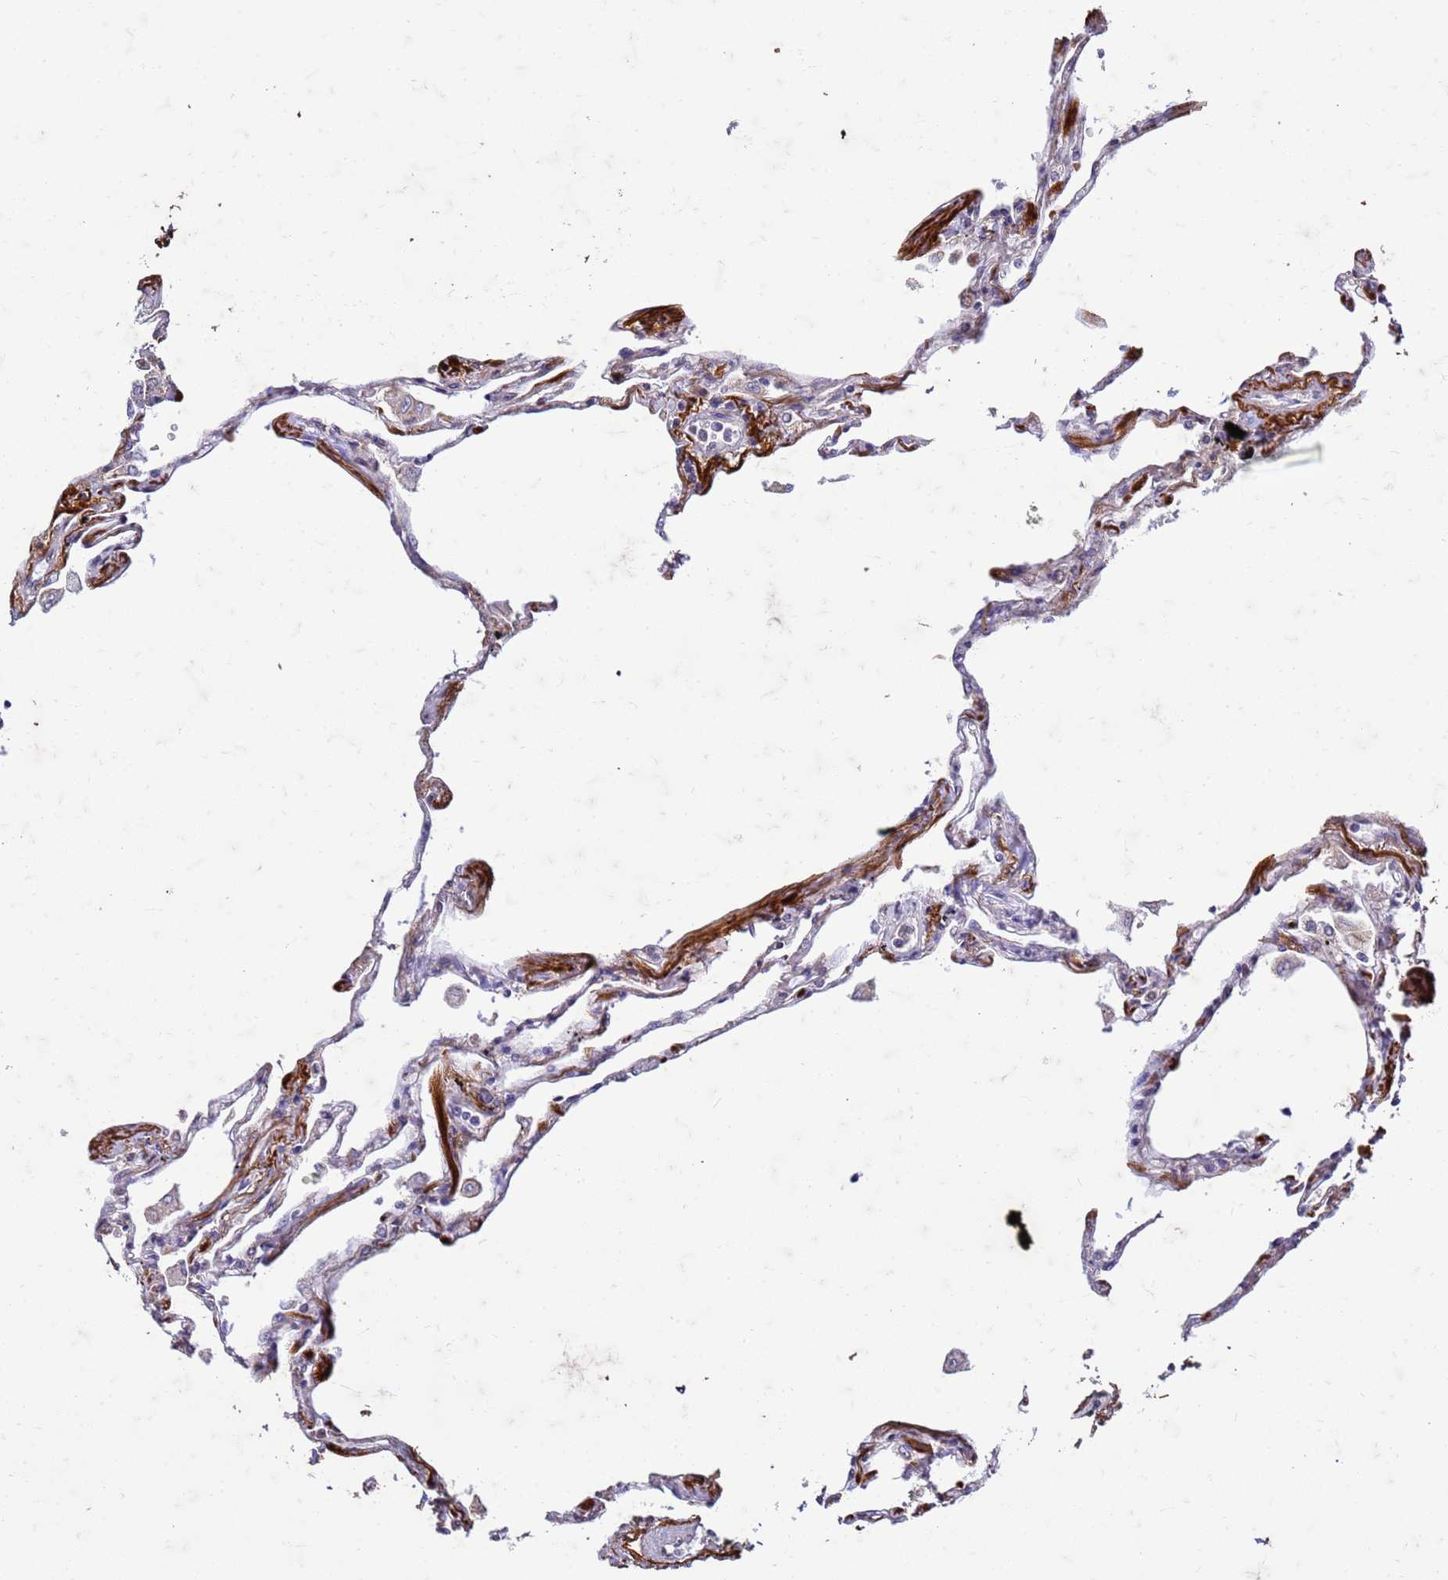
{"staining": {"intensity": "negative", "quantity": "none", "location": "none"}, "tissue": "lung", "cell_type": "Alveolar cells", "image_type": "normal", "snomed": [{"axis": "morphology", "description": "Normal tissue, NOS"}, {"axis": "topography", "description": "Lung"}], "caption": "Alveolar cells show no significant protein staining in benign lung. (Brightfield microscopy of DAB immunohistochemistry (IHC) at high magnification).", "gene": "SLC25A15", "patient": {"sex": "female", "age": 67}}